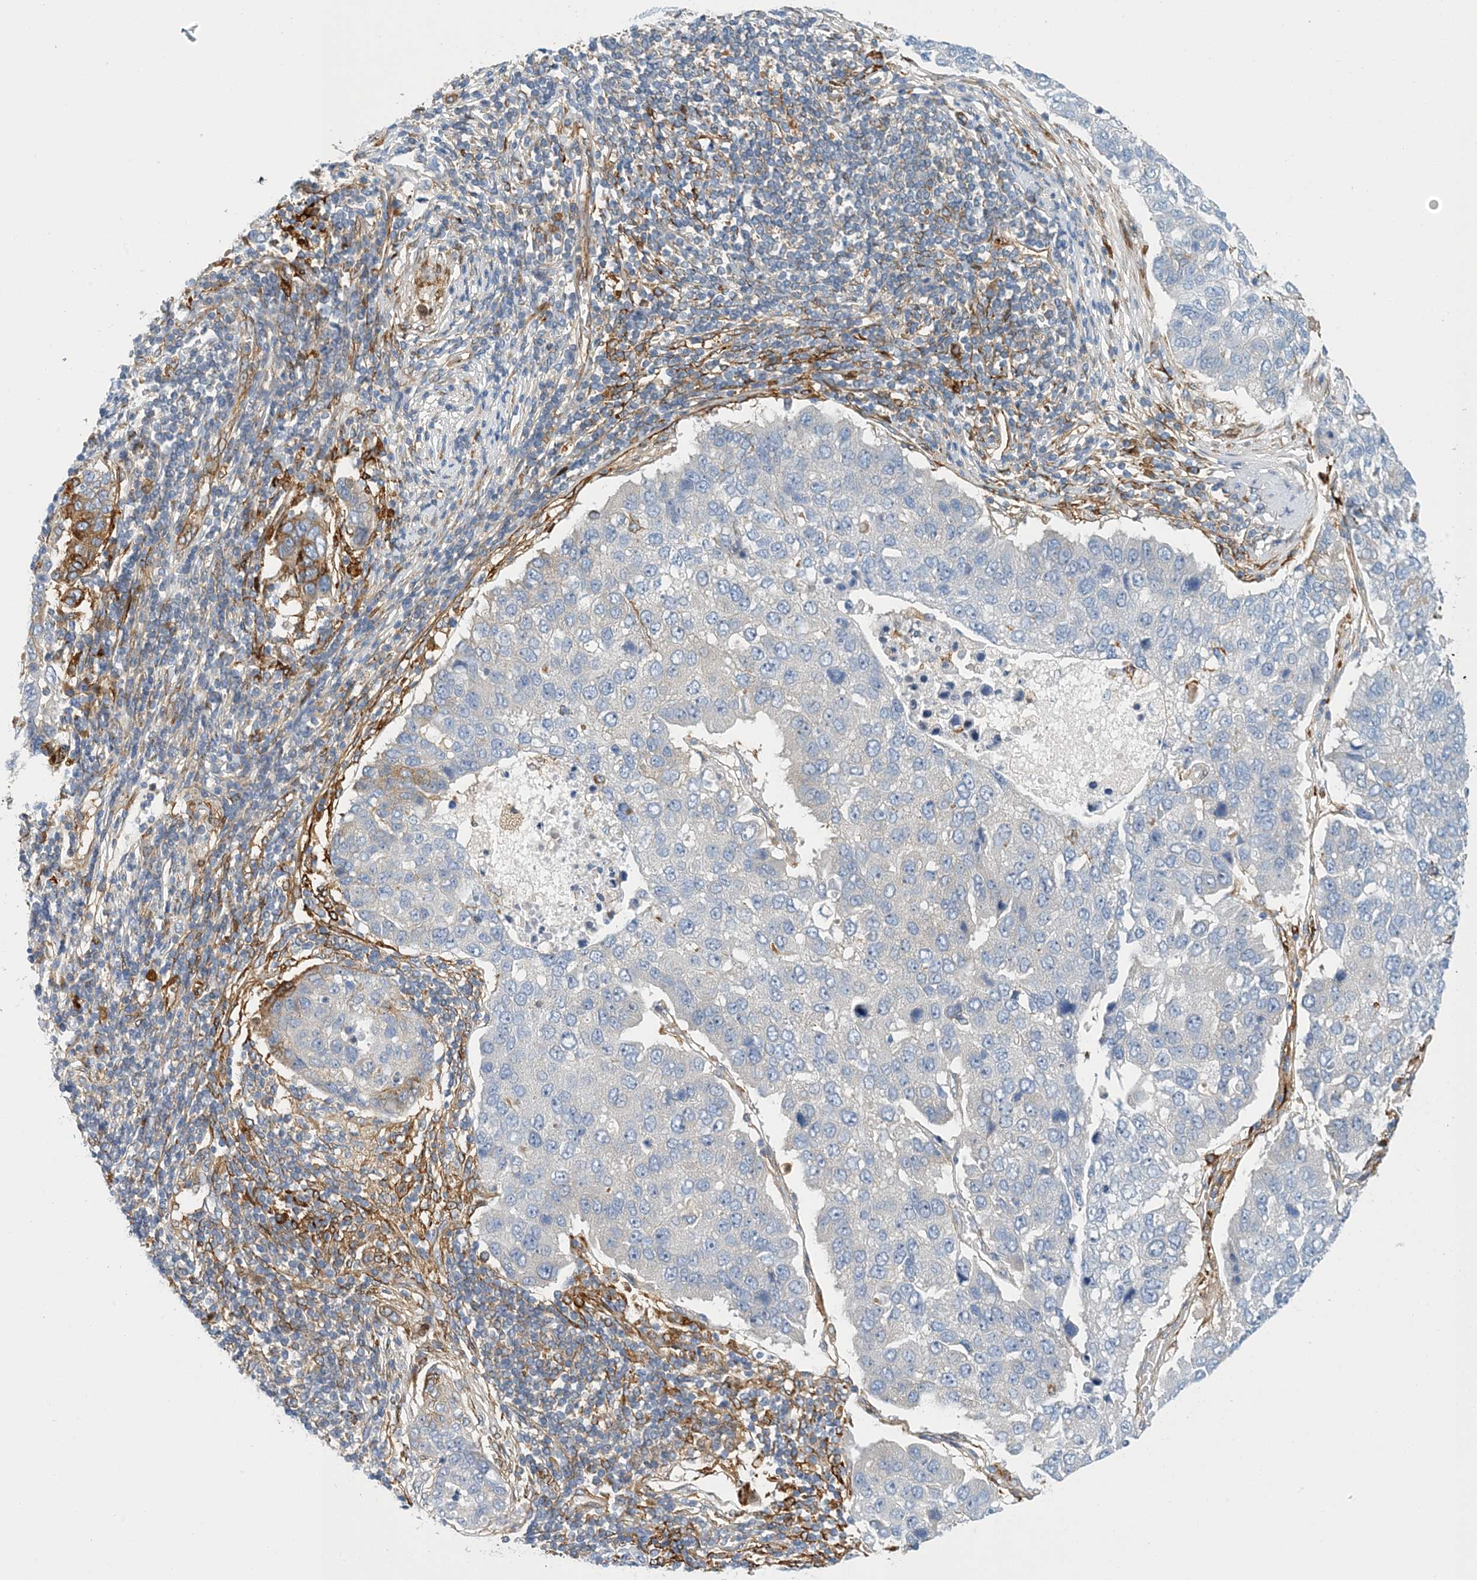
{"staining": {"intensity": "negative", "quantity": "none", "location": "none"}, "tissue": "pancreatic cancer", "cell_type": "Tumor cells", "image_type": "cancer", "snomed": [{"axis": "morphology", "description": "Adenocarcinoma, NOS"}, {"axis": "topography", "description": "Pancreas"}], "caption": "Immunohistochemistry (IHC) micrograph of pancreatic cancer (adenocarcinoma) stained for a protein (brown), which reveals no staining in tumor cells.", "gene": "PCDHA2", "patient": {"sex": "female", "age": 61}}